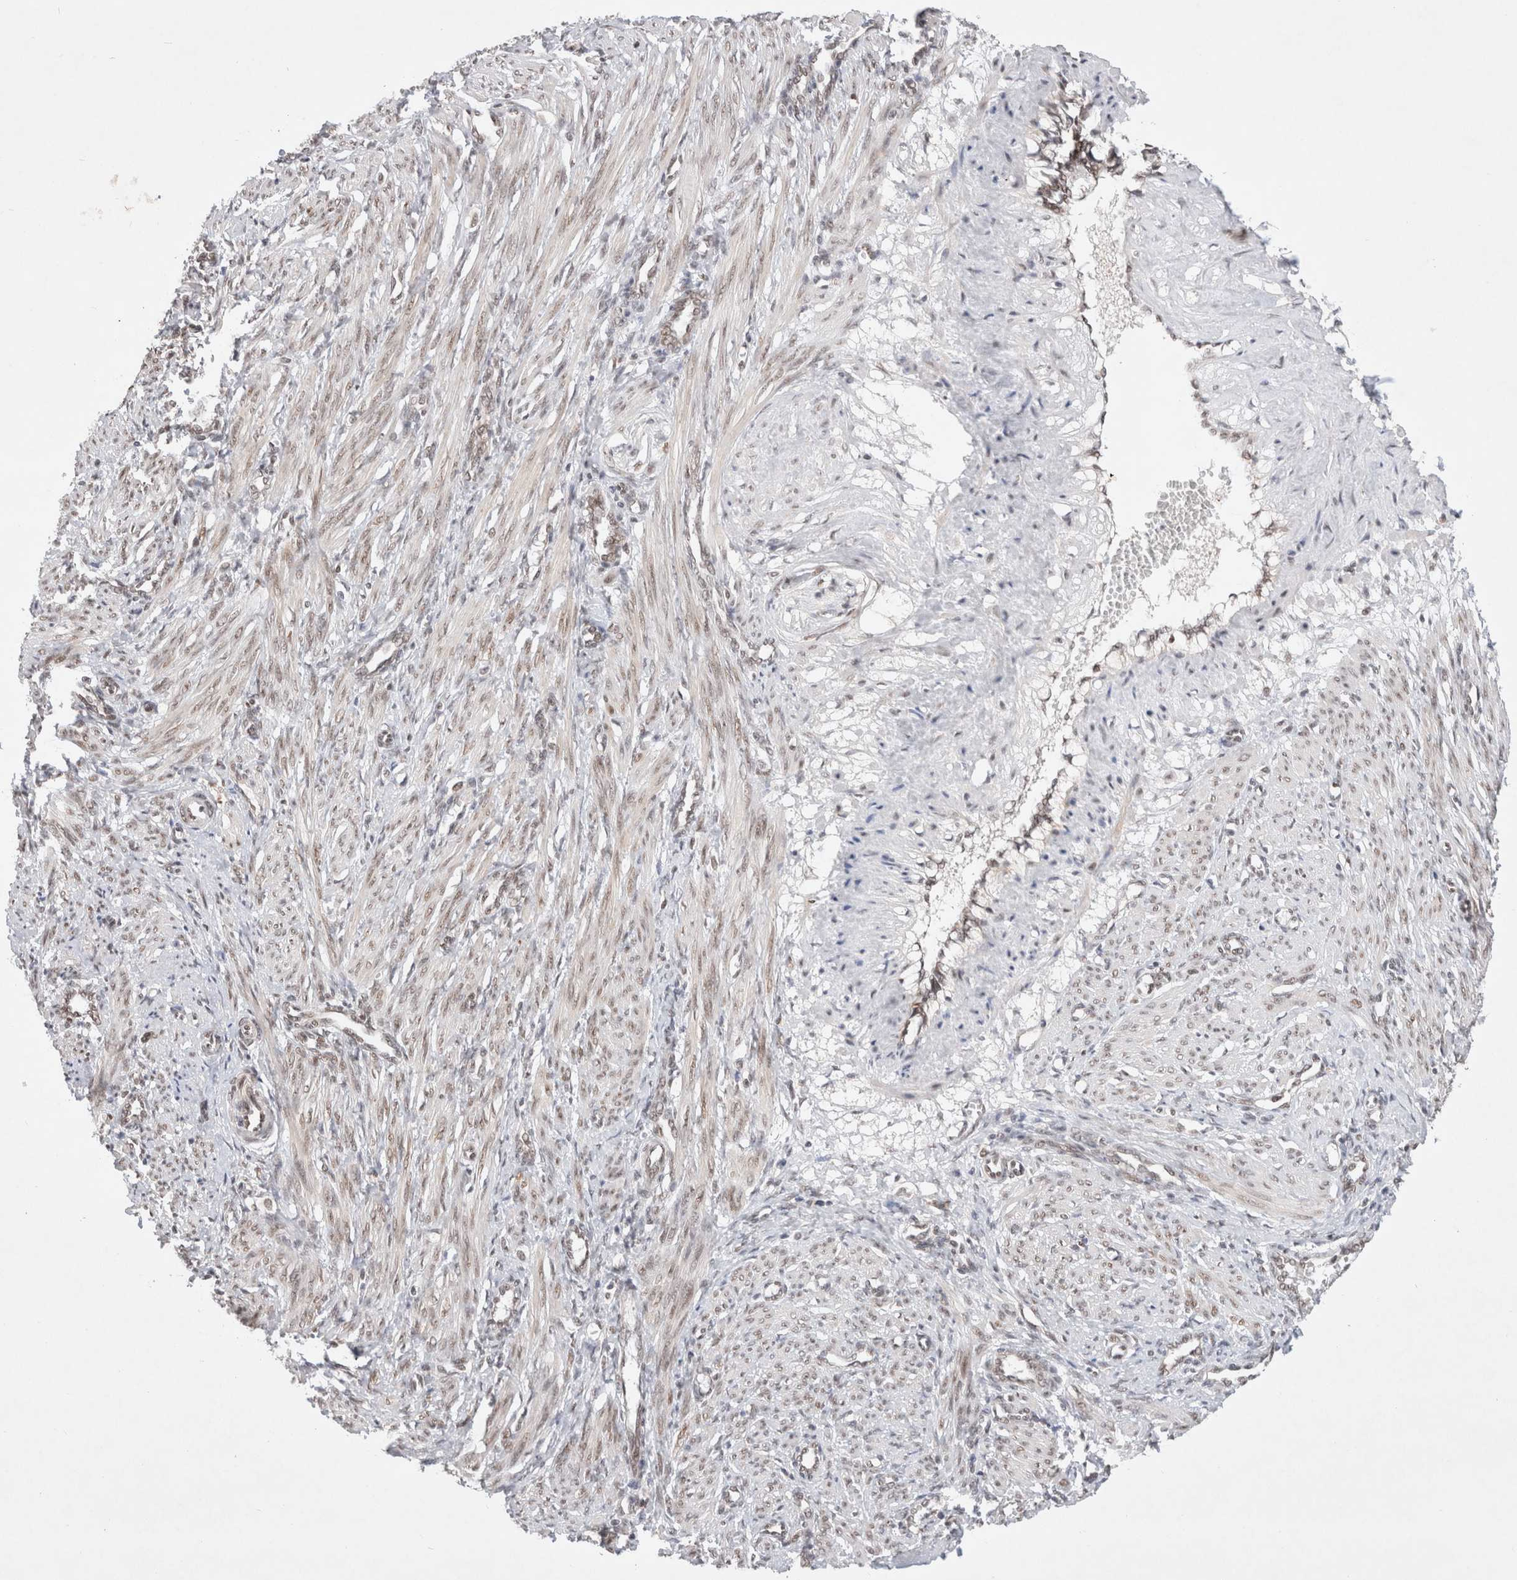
{"staining": {"intensity": "moderate", "quantity": "<25%", "location": "nuclear"}, "tissue": "smooth muscle", "cell_type": "Smooth muscle cells", "image_type": "normal", "snomed": [{"axis": "morphology", "description": "Normal tissue, NOS"}, {"axis": "topography", "description": "Endometrium"}], "caption": "Smooth muscle stained with a protein marker shows moderate staining in smooth muscle cells.", "gene": "GTF2I", "patient": {"sex": "female", "age": 33}}